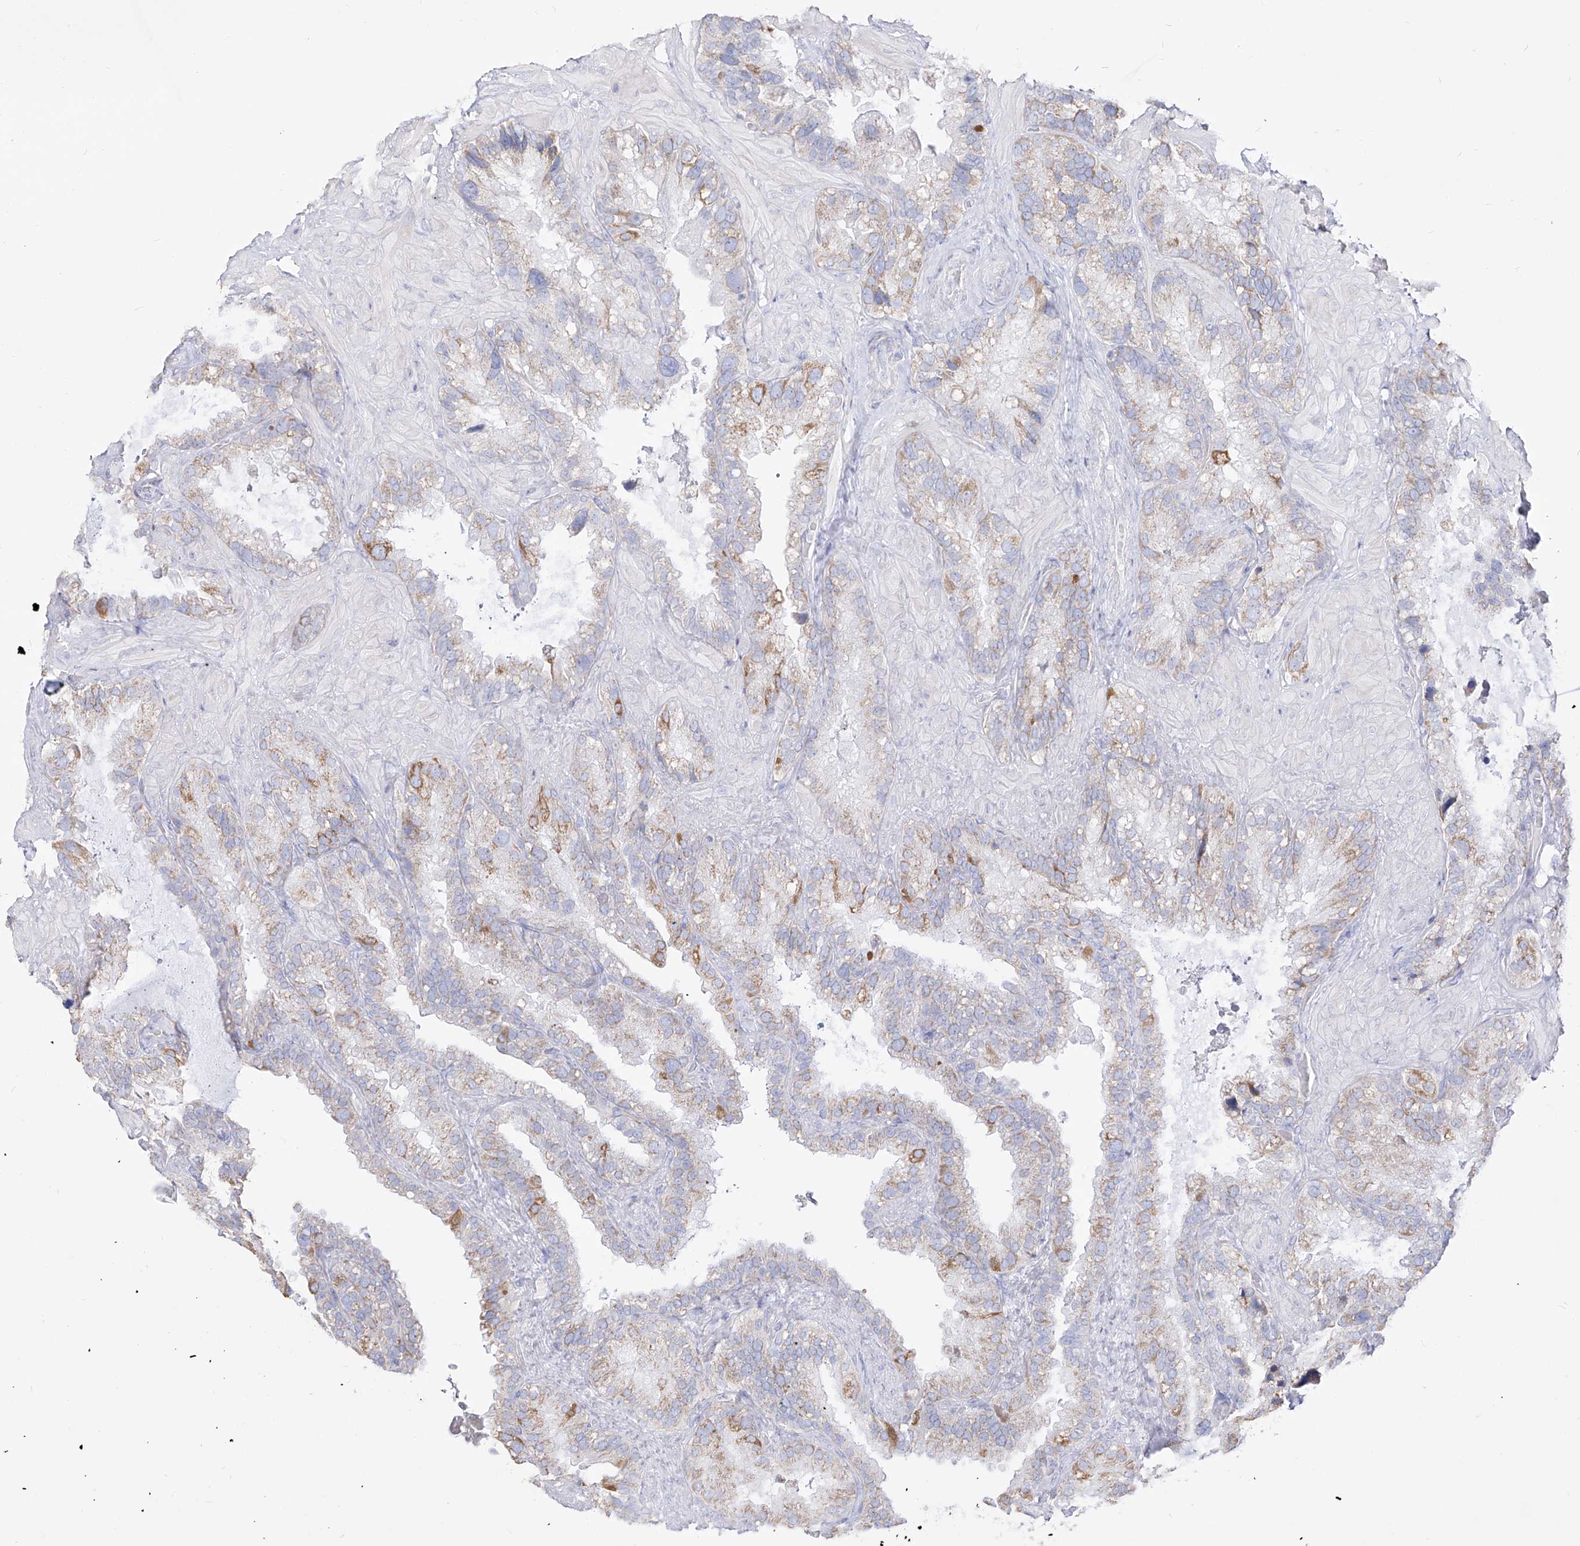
{"staining": {"intensity": "moderate", "quantity": "<25%", "location": "cytoplasmic/membranous"}, "tissue": "seminal vesicle", "cell_type": "Glandular cells", "image_type": "normal", "snomed": [{"axis": "morphology", "description": "Normal tissue, NOS"}, {"axis": "topography", "description": "Prostate"}, {"axis": "topography", "description": "Seminal veicle"}], "caption": "This photomicrograph demonstrates immunohistochemistry staining of benign human seminal vesicle, with low moderate cytoplasmic/membranous expression in approximately <25% of glandular cells.", "gene": "RCHY1", "patient": {"sex": "male", "age": 68}}